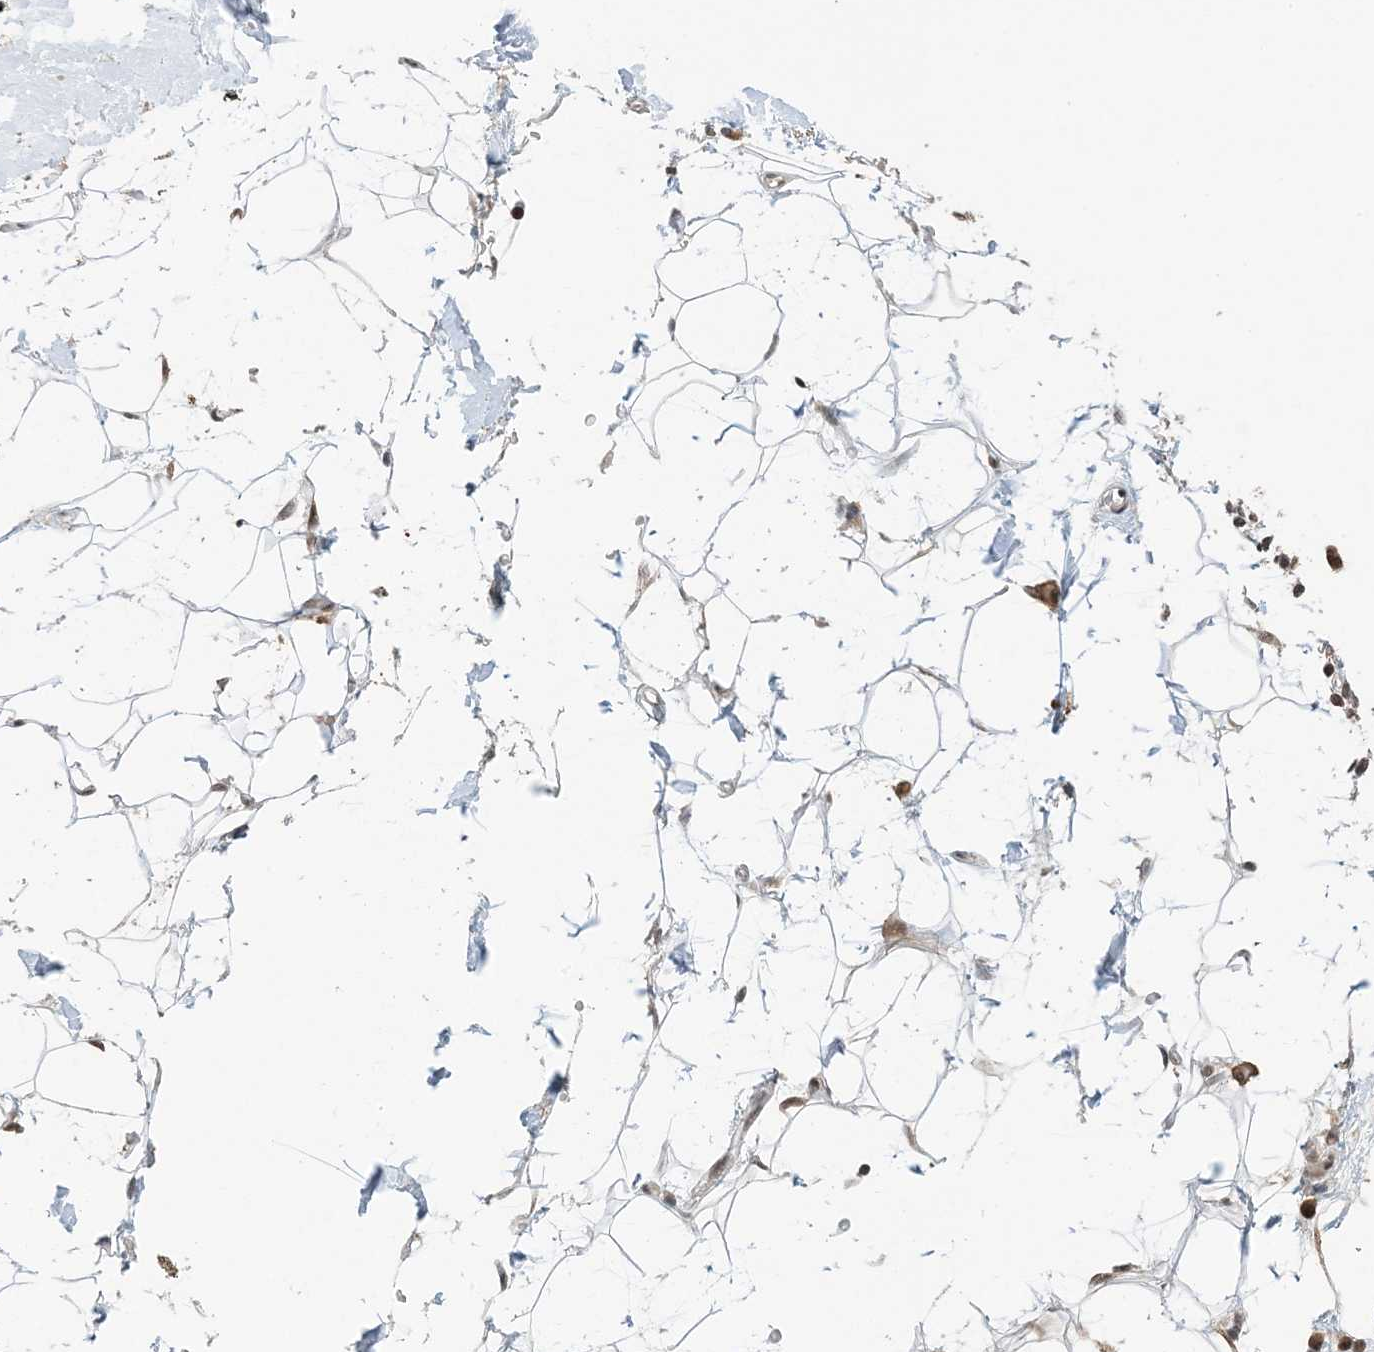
{"staining": {"intensity": "weak", "quantity": ">75%", "location": "cytoplasmic/membranous,nuclear"}, "tissue": "adipose tissue", "cell_type": "Adipocytes", "image_type": "normal", "snomed": [{"axis": "morphology", "description": "Normal tissue, NOS"}, {"axis": "morphology", "description": "Adenocarcinoma, NOS"}, {"axis": "topography", "description": "Pancreas"}, {"axis": "topography", "description": "Peripheral nerve tissue"}], "caption": "Protein analysis of normal adipose tissue shows weak cytoplasmic/membranous,nuclear staining in approximately >75% of adipocytes. The staining is performed using DAB (3,3'-diaminobenzidine) brown chromogen to label protein expression. The nuclei are counter-stained blue using hematoxylin.", "gene": "ACYP2", "patient": {"sex": "male", "age": 59}}